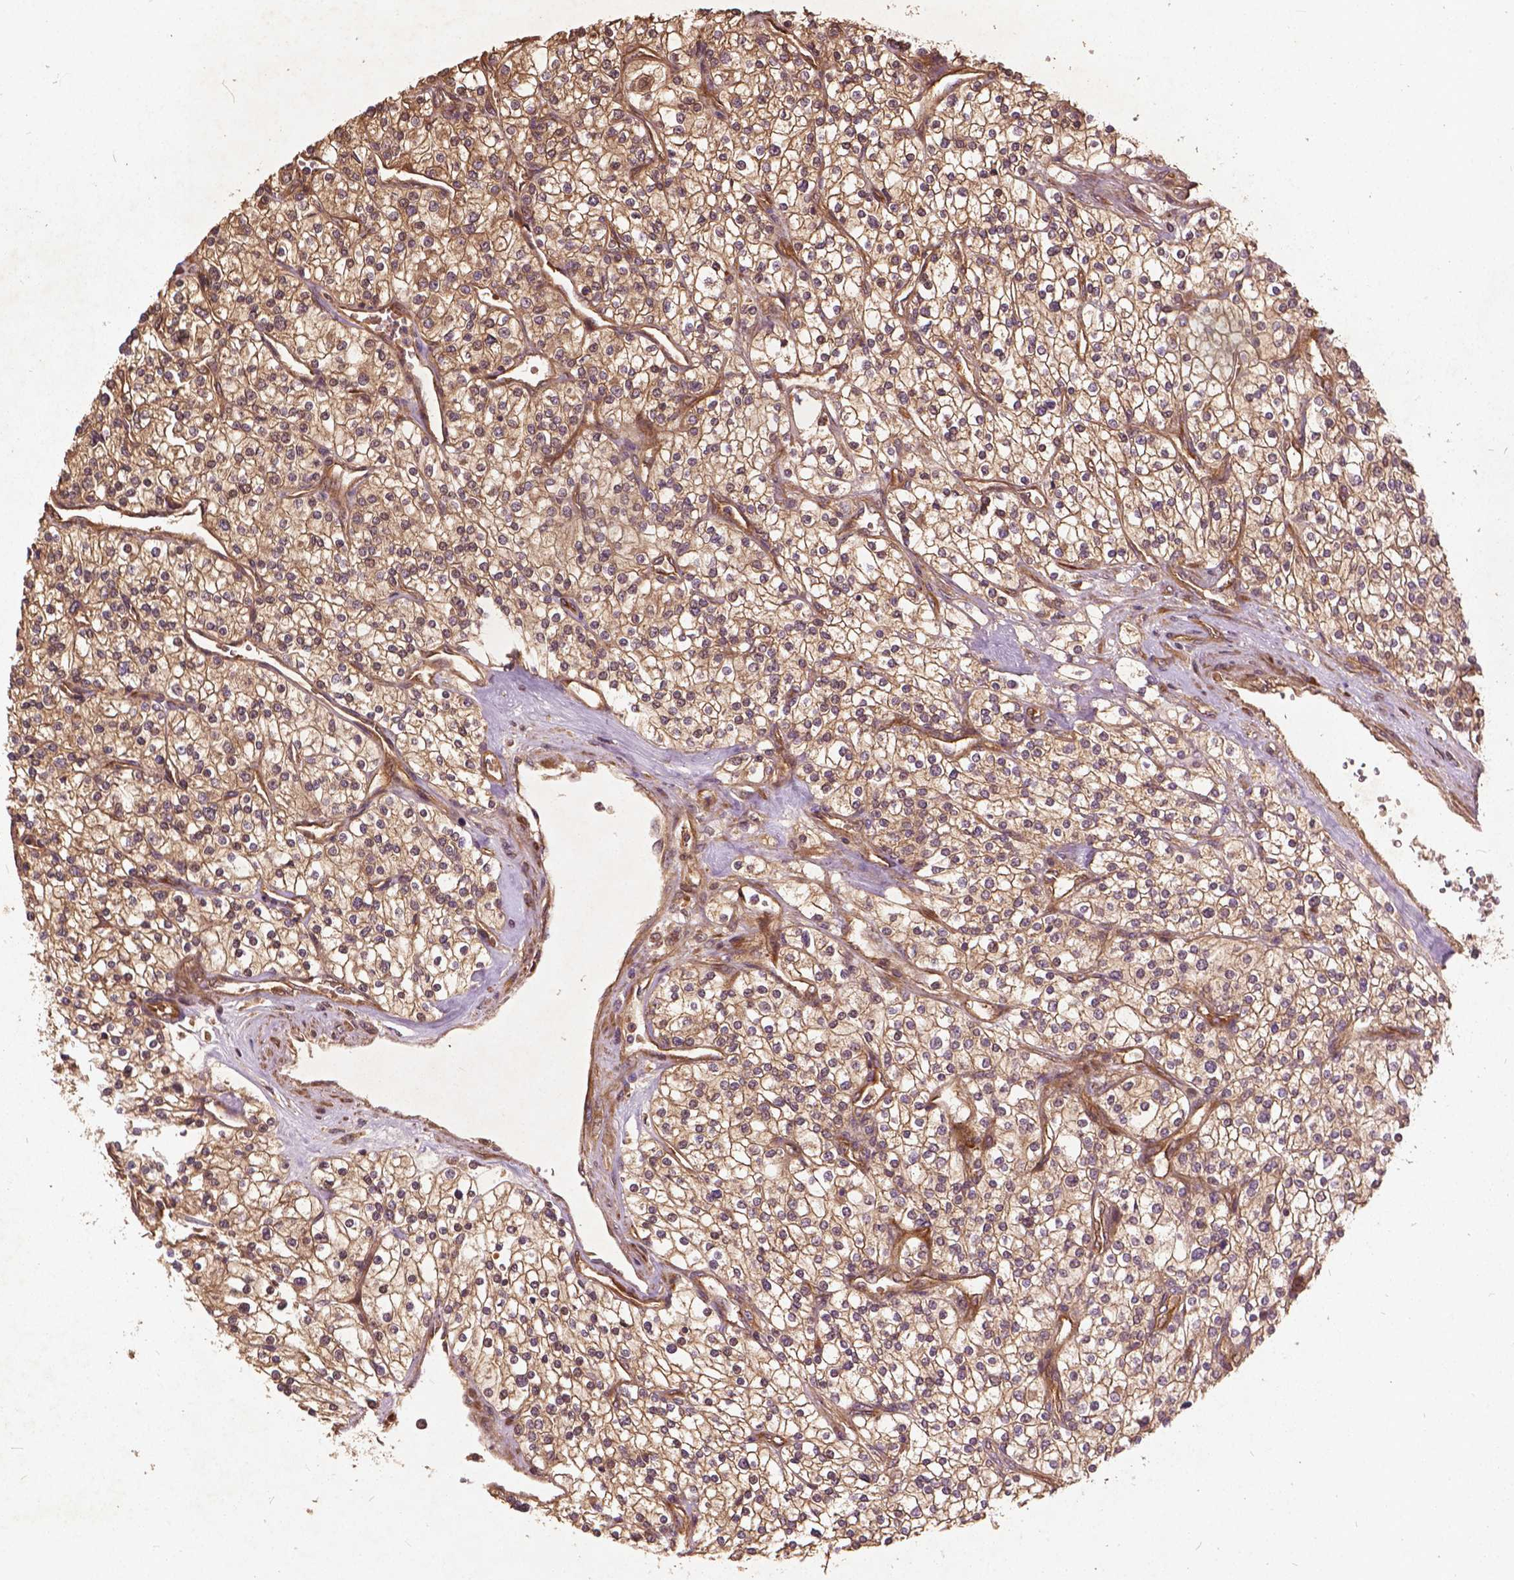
{"staining": {"intensity": "moderate", "quantity": ">75%", "location": "cytoplasmic/membranous"}, "tissue": "renal cancer", "cell_type": "Tumor cells", "image_type": "cancer", "snomed": [{"axis": "morphology", "description": "Adenocarcinoma, NOS"}, {"axis": "topography", "description": "Kidney"}], "caption": "Adenocarcinoma (renal) tissue exhibits moderate cytoplasmic/membranous positivity in about >75% of tumor cells, visualized by immunohistochemistry.", "gene": "UBXN2A", "patient": {"sex": "male", "age": 80}}